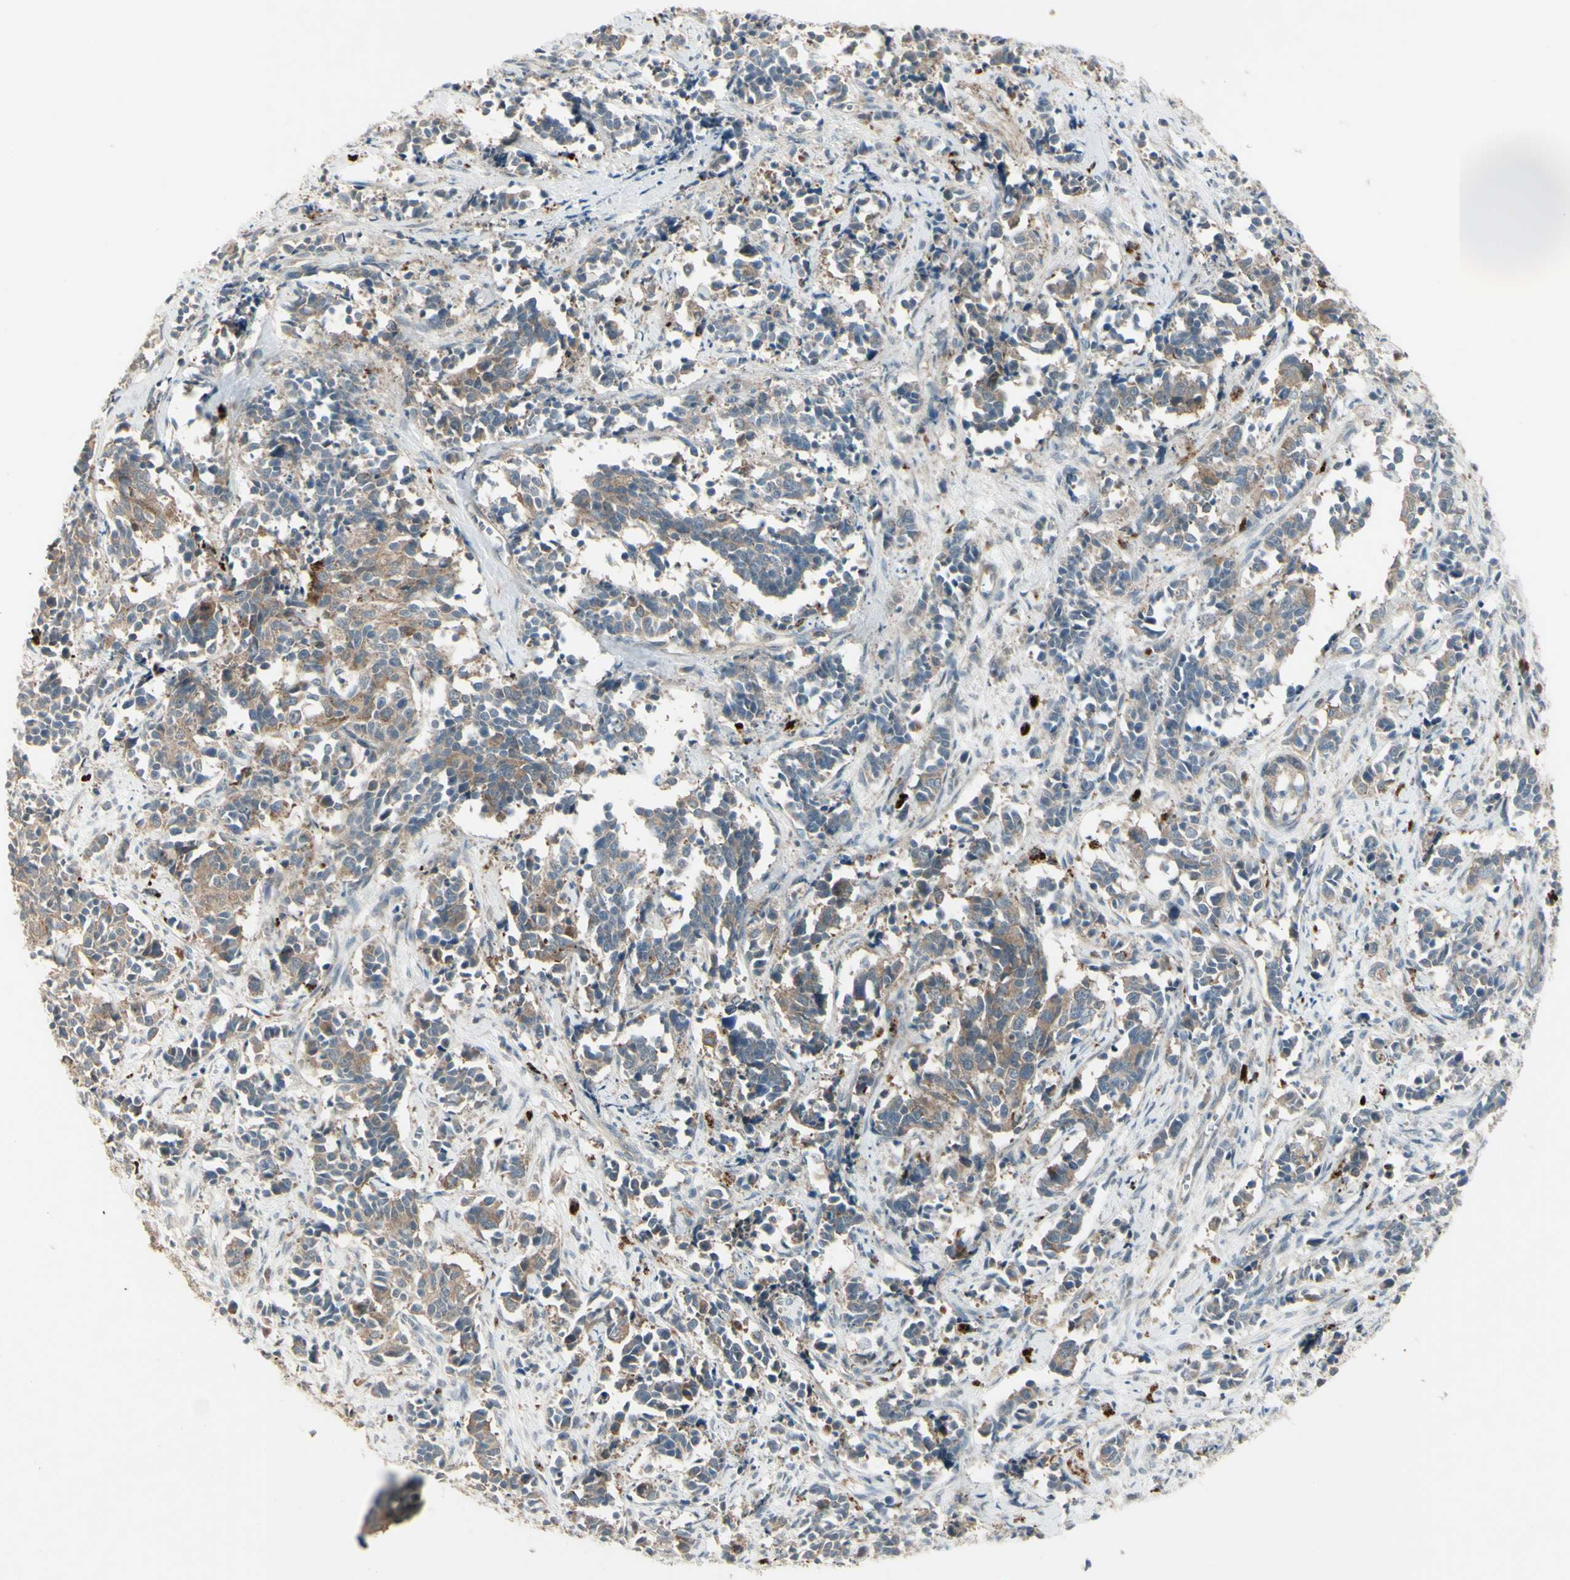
{"staining": {"intensity": "moderate", "quantity": ">75%", "location": "cytoplasmic/membranous"}, "tissue": "cervical cancer", "cell_type": "Tumor cells", "image_type": "cancer", "snomed": [{"axis": "morphology", "description": "Normal tissue, NOS"}, {"axis": "morphology", "description": "Squamous cell carcinoma, NOS"}, {"axis": "topography", "description": "Cervix"}], "caption": "Cervical cancer was stained to show a protein in brown. There is medium levels of moderate cytoplasmic/membranous positivity in approximately >75% of tumor cells.", "gene": "OSTM1", "patient": {"sex": "female", "age": 35}}